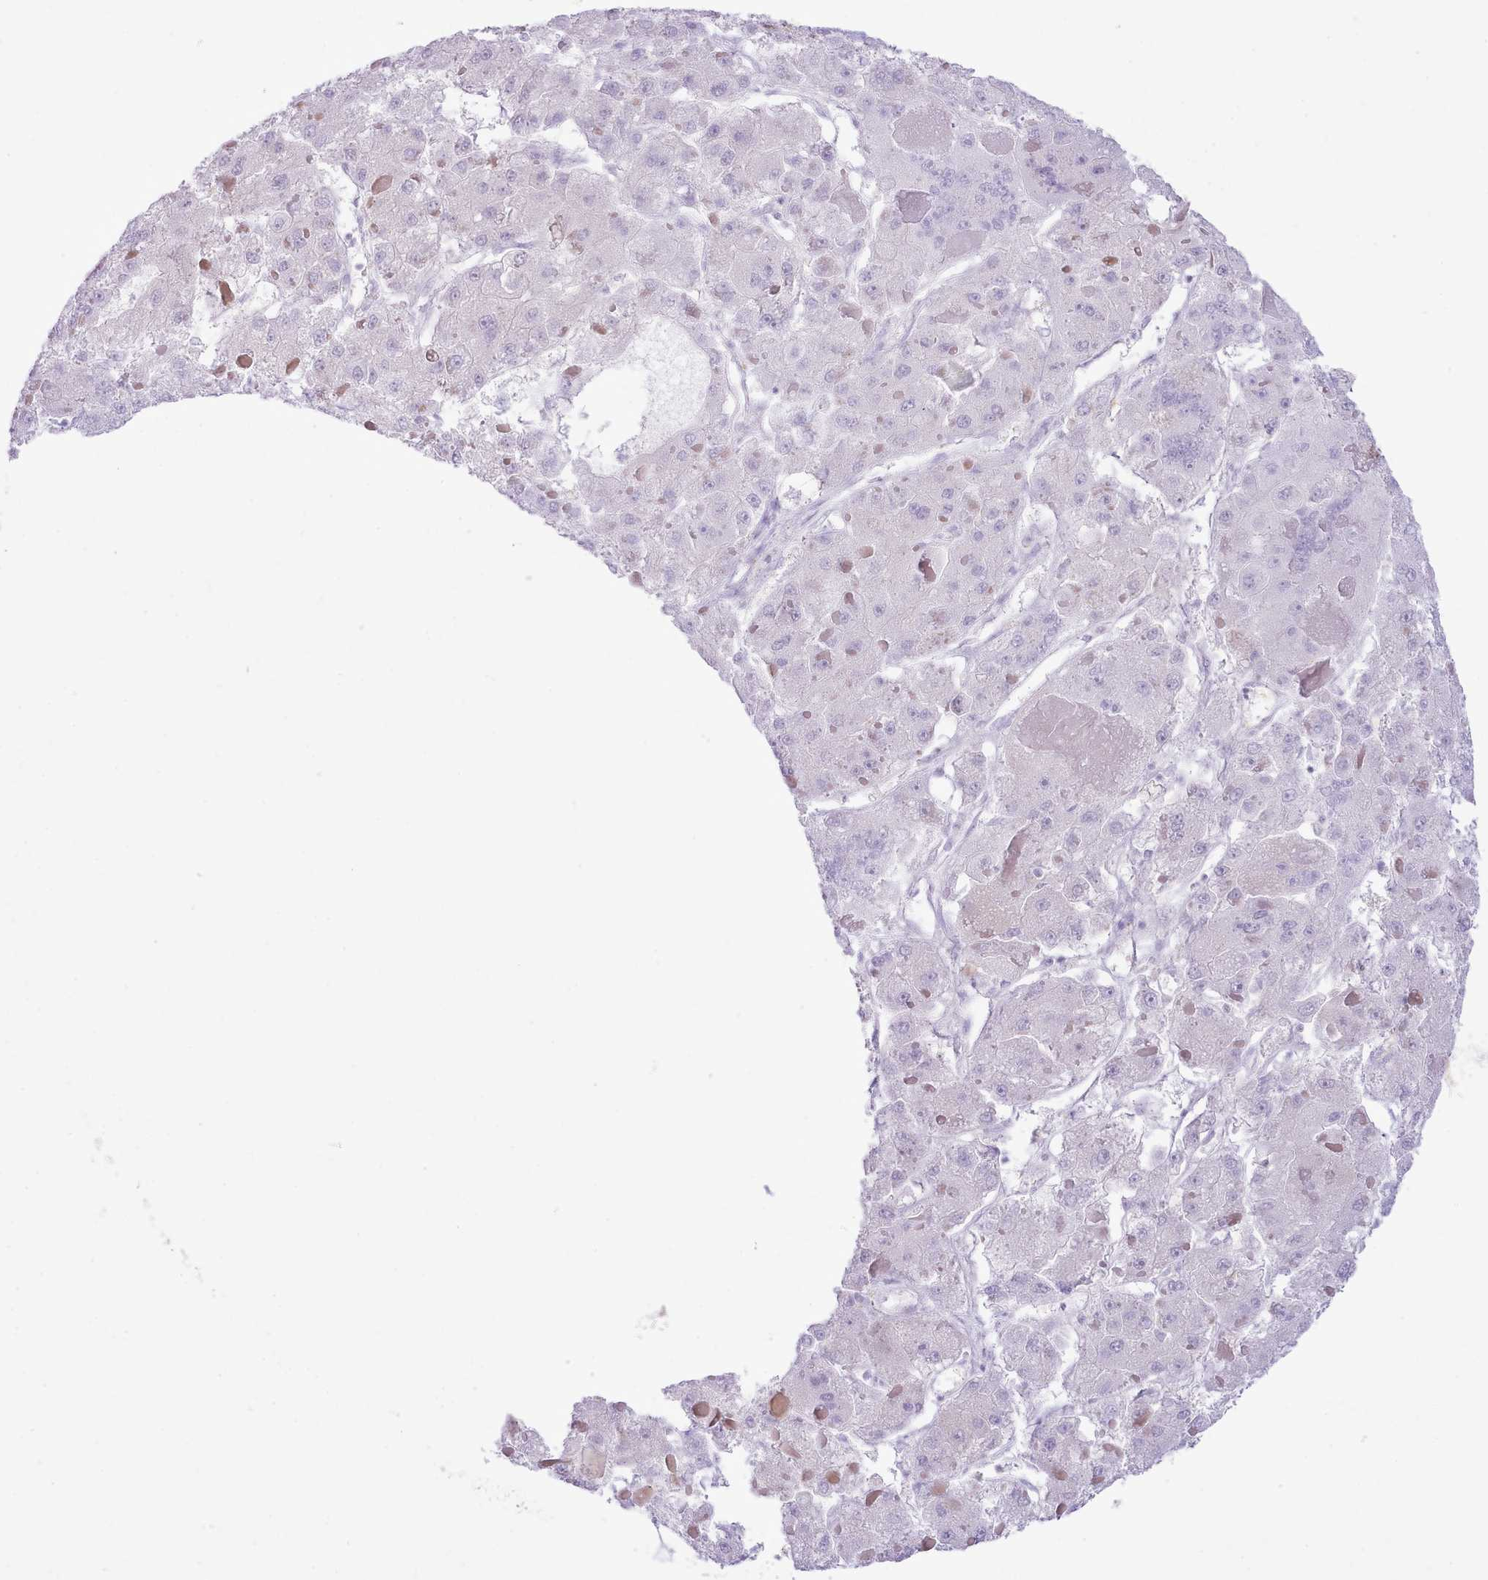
{"staining": {"intensity": "negative", "quantity": "none", "location": "none"}, "tissue": "liver cancer", "cell_type": "Tumor cells", "image_type": "cancer", "snomed": [{"axis": "morphology", "description": "Carcinoma, Hepatocellular, NOS"}, {"axis": "topography", "description": "Liver"}], "caption": "The immunohistochemistry micrograph has no significant staining in tumor cells of liver cancer (hepatocellular carcinoma) tissue.", "gene": "MDFI", "patient": {"sex": "female", "age": 73}}